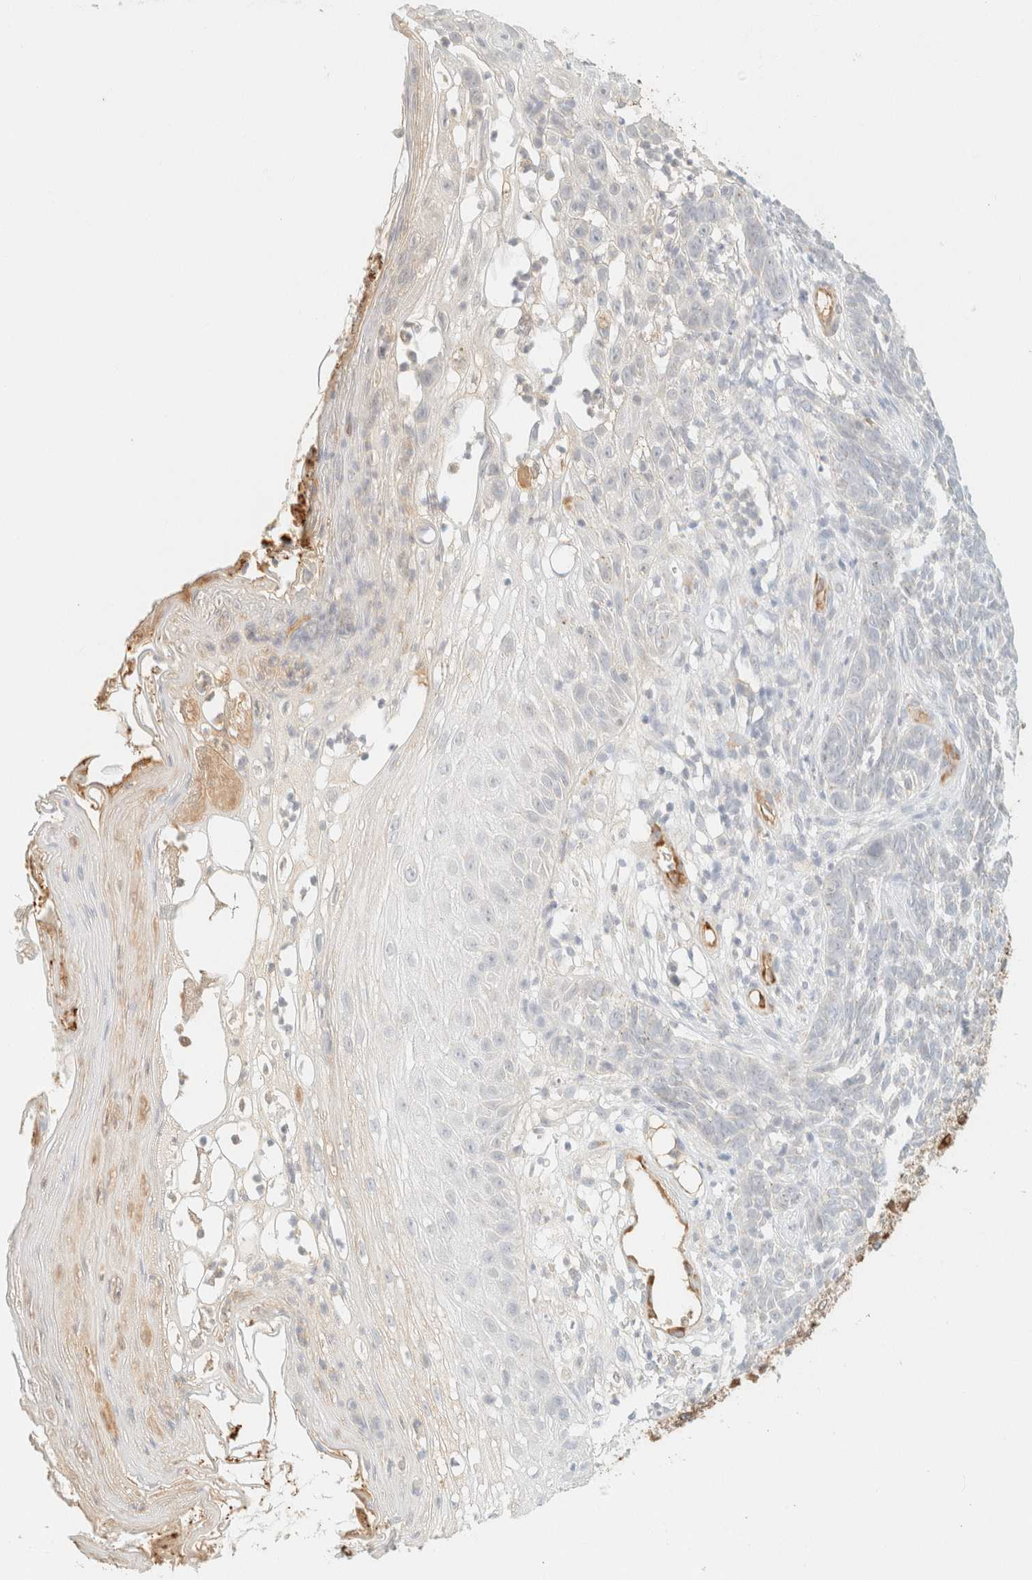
{"staining": {"intensity": "negative", "quantity": "none", "location": "none"}, "tissue": "skin cancer", "cell_type": "Tumor cells", "image_type": "cancer", "snomed": [{"axis": "morphology", "description": "Basal cell carcinoma"}, {"axis": "topography", "description": "Skin"}], "caption": "Immunohistochemistry (IHC) image of neoplastic tissue: basal cell carcinoma (skin) stained with DAB (3,3'-diaminobenzidine) shows no significant protein staining in tumor cells. Nuclei are stained in blue.", "gene": "SPARCL1", "patient": {"sex": "female", "age": 84}}